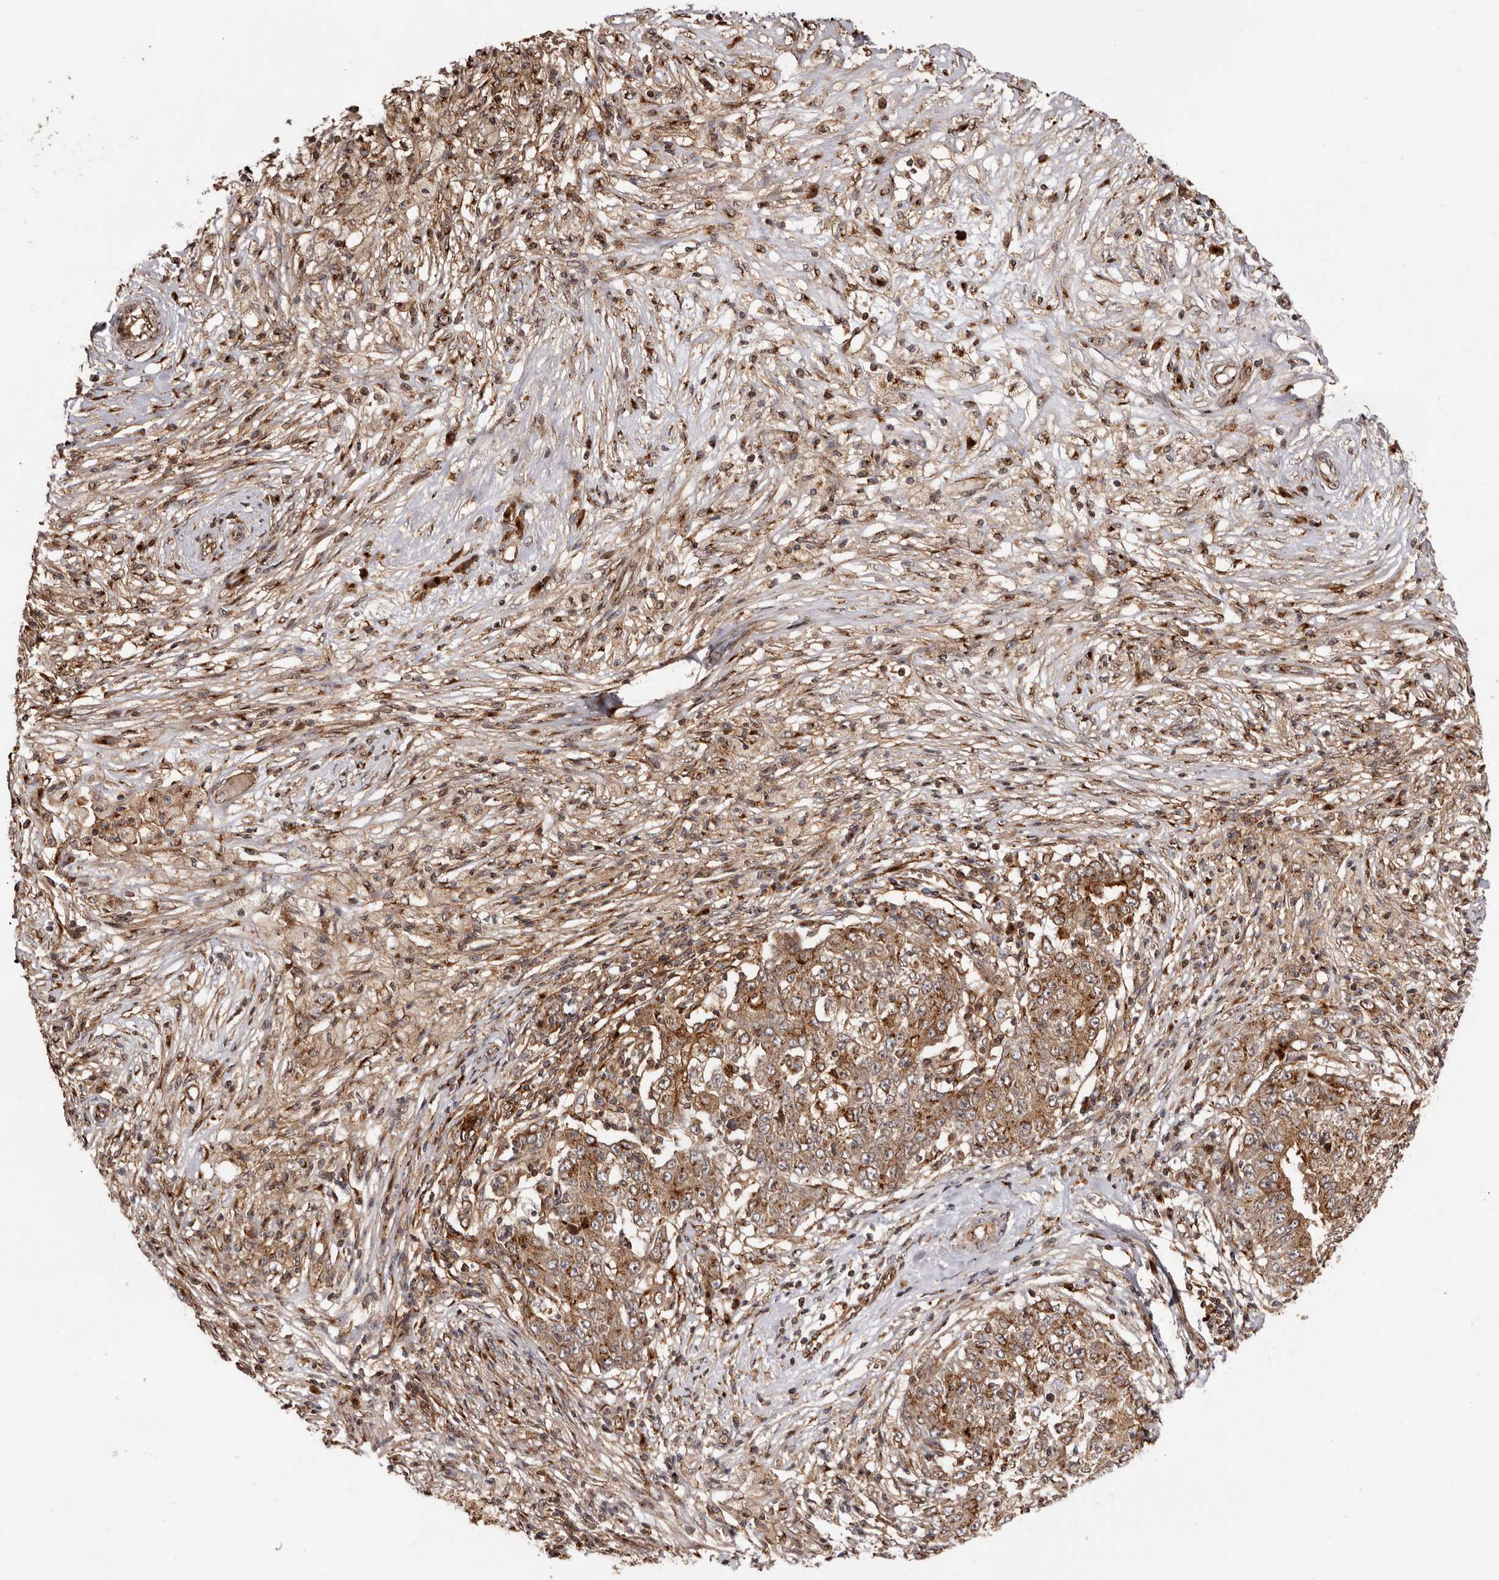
{"staining": {"intensity": "strong", "quantity": ">75%", "location": "cytoplasmic/membranous"}, "tissue": "ovarian cancer", "cell_type": "Tumor cells", "image_type": "cancer", "snomed": [{"axis": "morphology", "description": "Carcinoma, endometroid"}, {"axis": "topography", "description": "Ovary"}], "caption": "Endometroid carcinoma (ovarian) stained with a brown dye demonstrates strong cytoplasmic/membranous positive expression in about >75% of tumor cells.", "gene": "GPR27", "patient": {"sex": "female", "age": 42}}